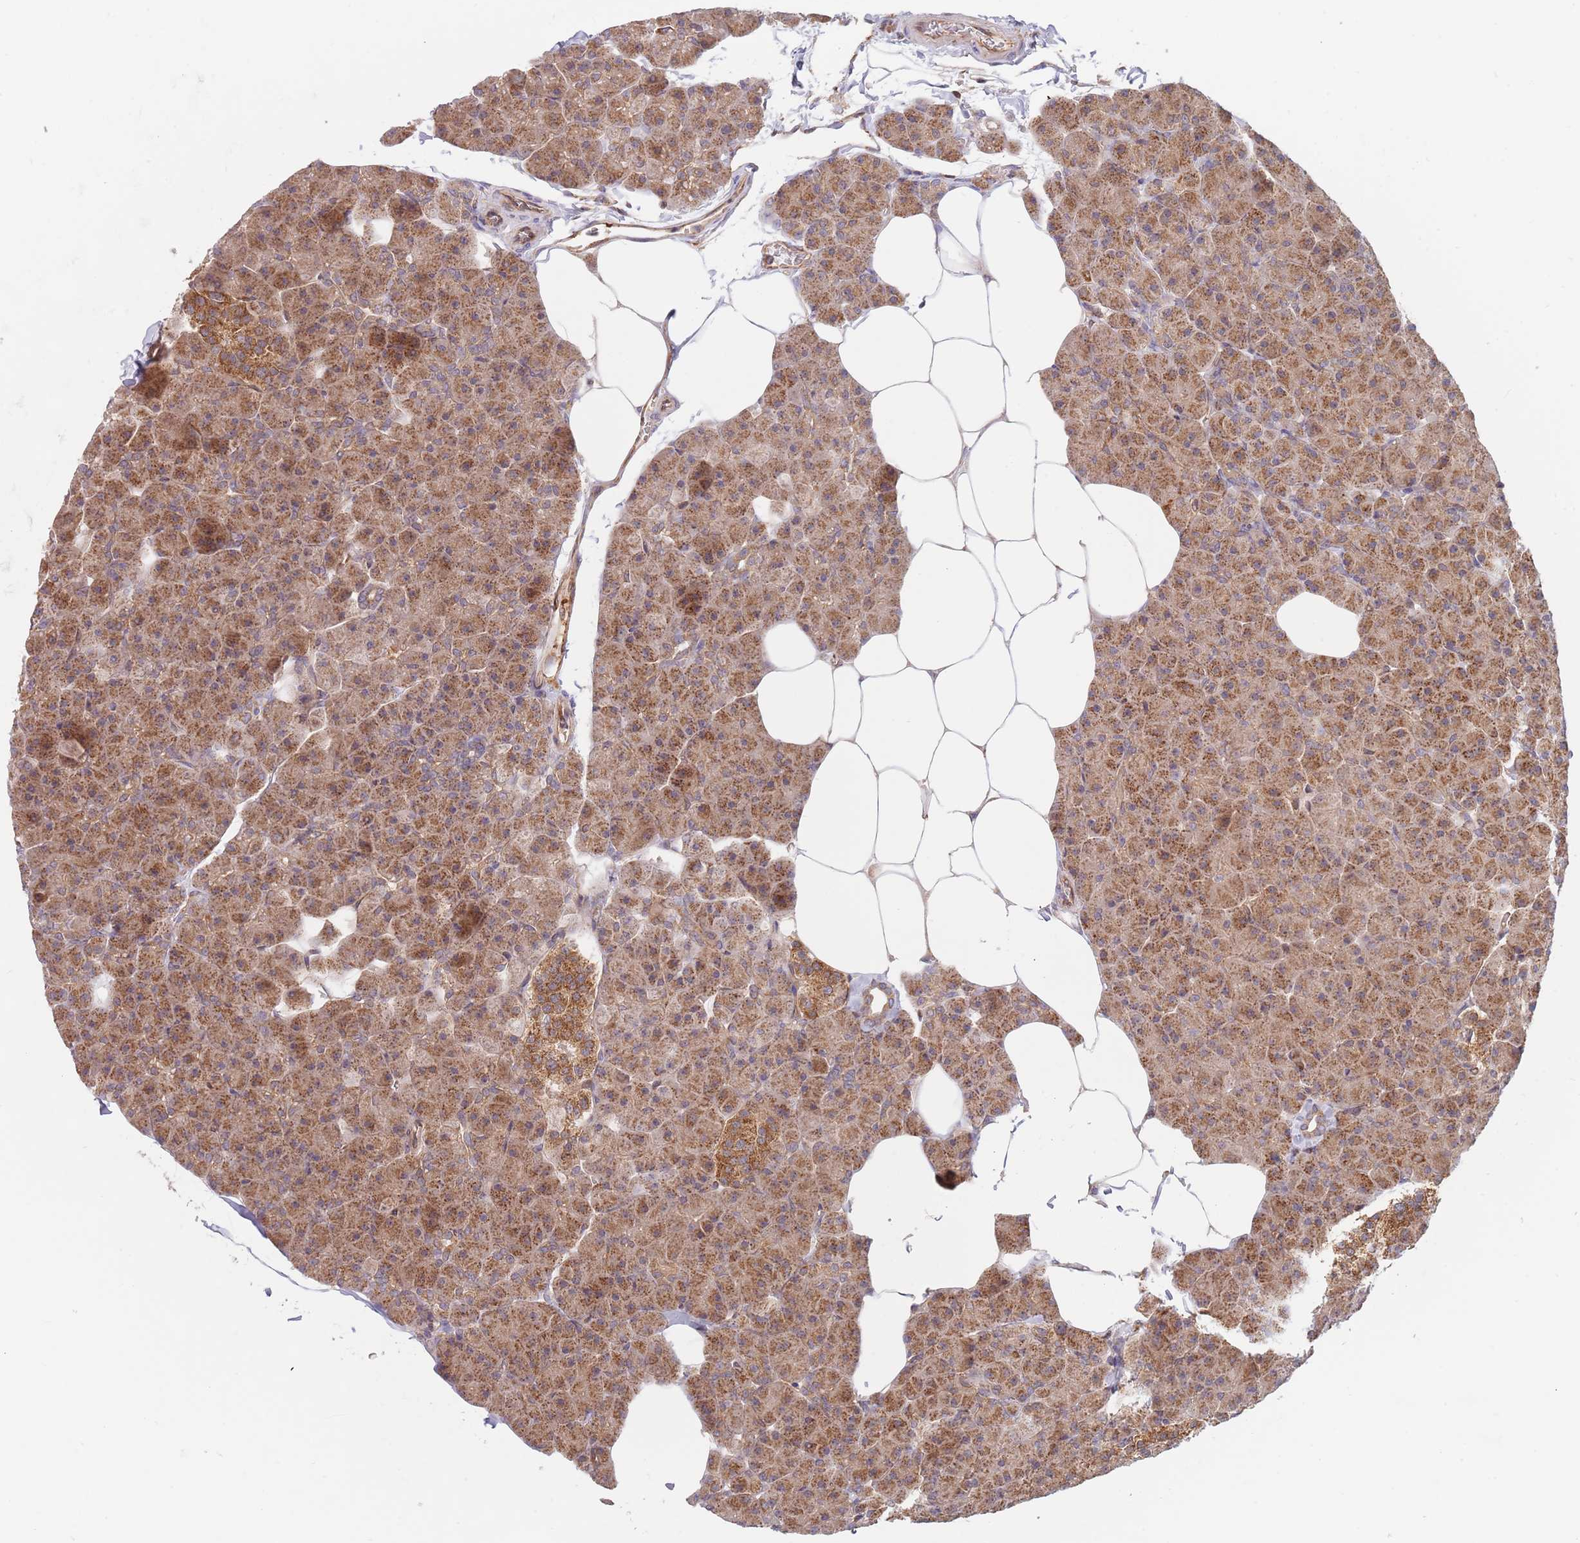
{"staining": {"intensity": "moderate", "quantity": ">75%", "location": "cytoplasmic/membranous"}, "tissue": "pancreas", "cell_type": "Exocrine glandular cells", "image_type": "normal", "snomed": [{"axis": "morphology", "description": "Normal tissue, NOS"}, {"axis": "topography", "description": "Pancreas"}], "caption": "Immunohistochemistry of unremarkable human pancreas displays medium levels of moderate cytoplasmic/membranous staining in approximately >75% of exocrine glandular cells. (Stains: DAB in brown, nuclei in blue, Microscopy: brightfield microscopy at high magnification).", "gene": "GUK1", "patient": {"sex": "male", "age": 35}}